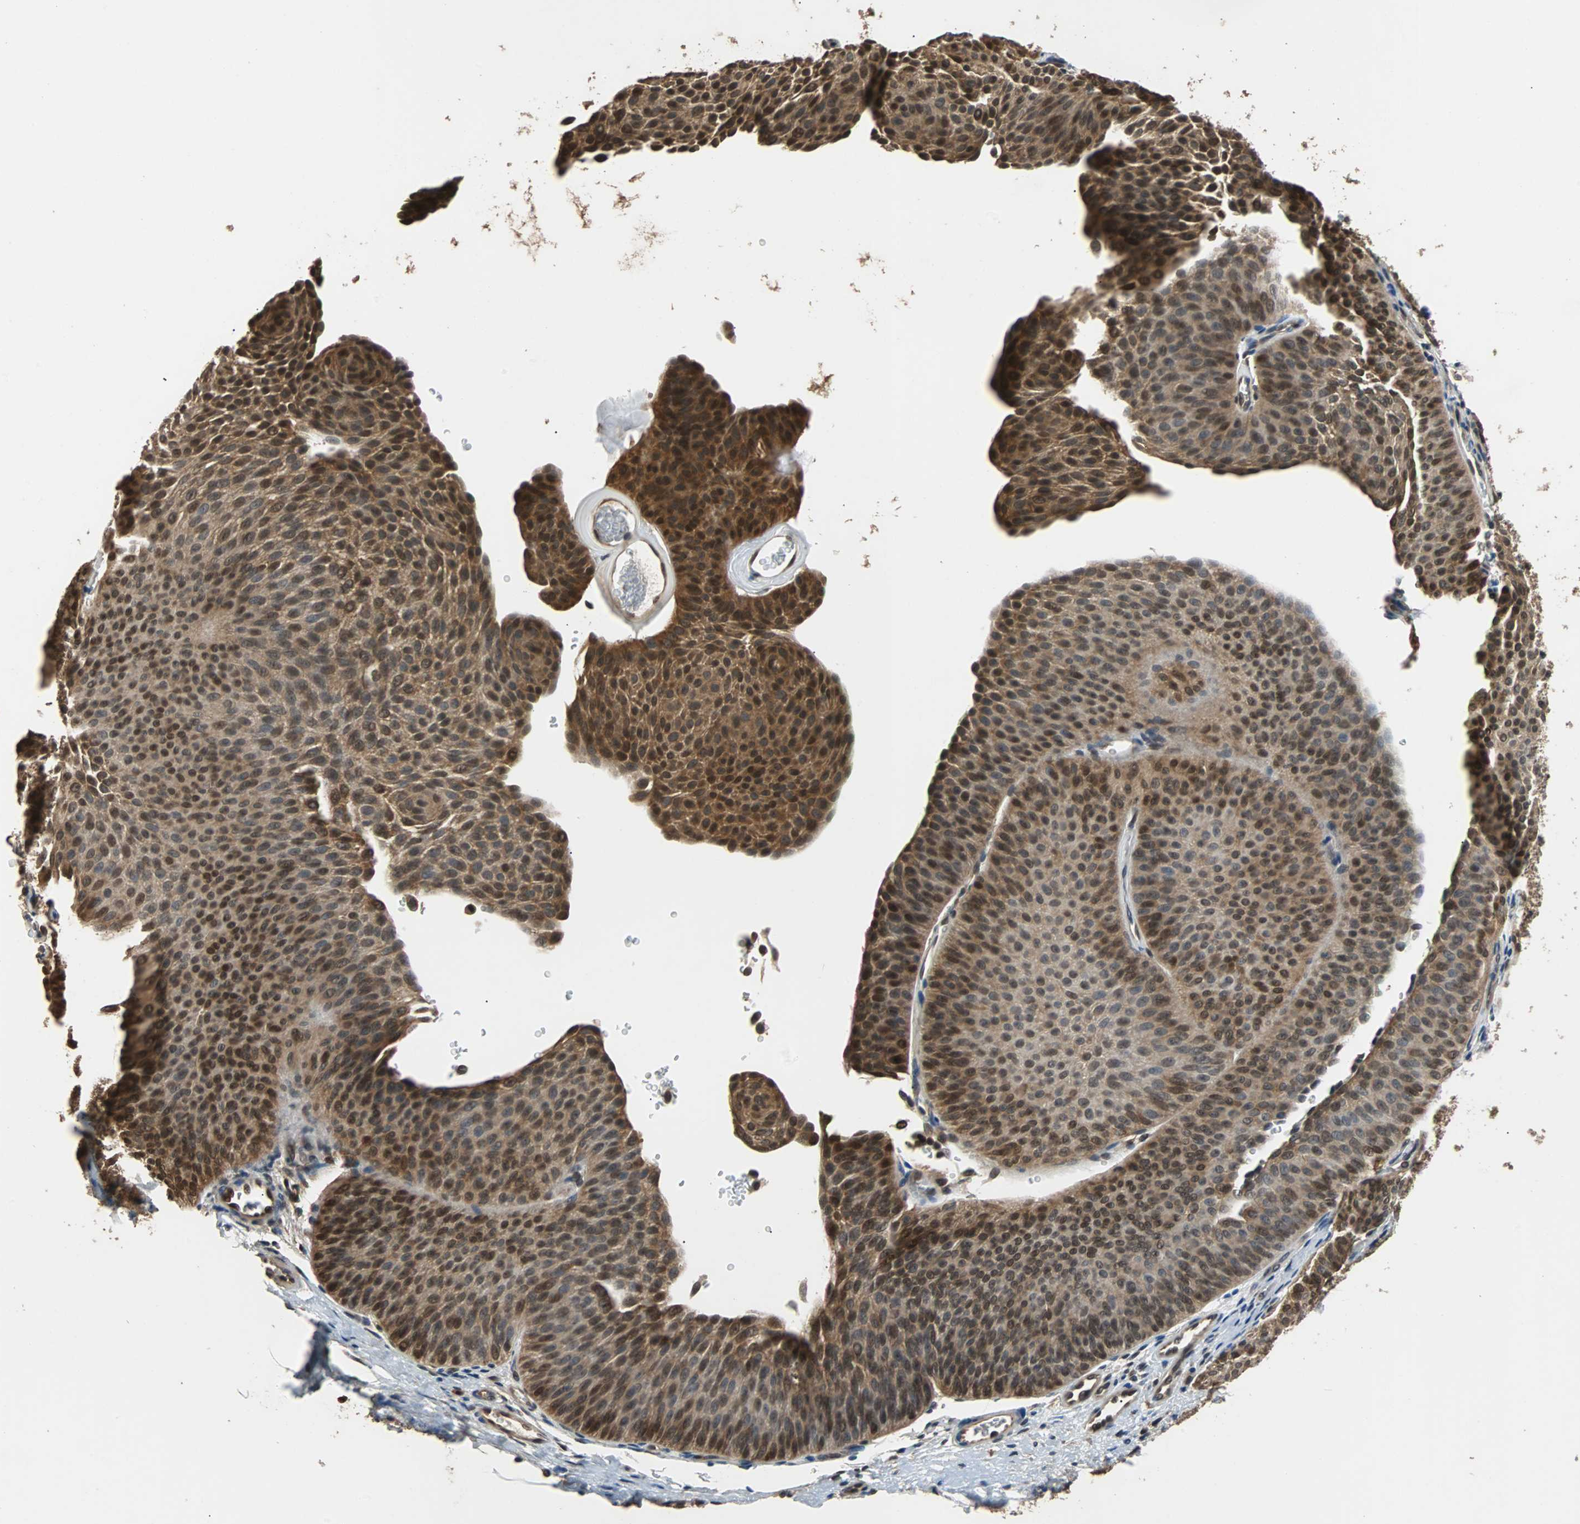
{"staining": {"intensity": "moderate", "quantity": ">75%", "location": "cytoplasmic/membranous,nuclear"}, "tissue": "urothelial cancer", "cell_type": "Tumor cells", "image_type": "cancer", "snomed": [{"axis": "morphology", "description": "Urothelial carcinoma, Low grade"}, {"axis": "topography", "description": "Urinary bladder"}], "caption": "Immunohistochemistry micrograph of neoplastic tissue: human urothelial cancer stained using immunohistochemistry (IHC) displays medium levels of moderate protein expression localized specifically in the cytoplasmic/membranous and nuclear of tumor cells, appearing as a cytoplasmic/membranous and nuclear brown color.", "gene": "PRDX6", "patient": {"sex": "female", "age": 60}}